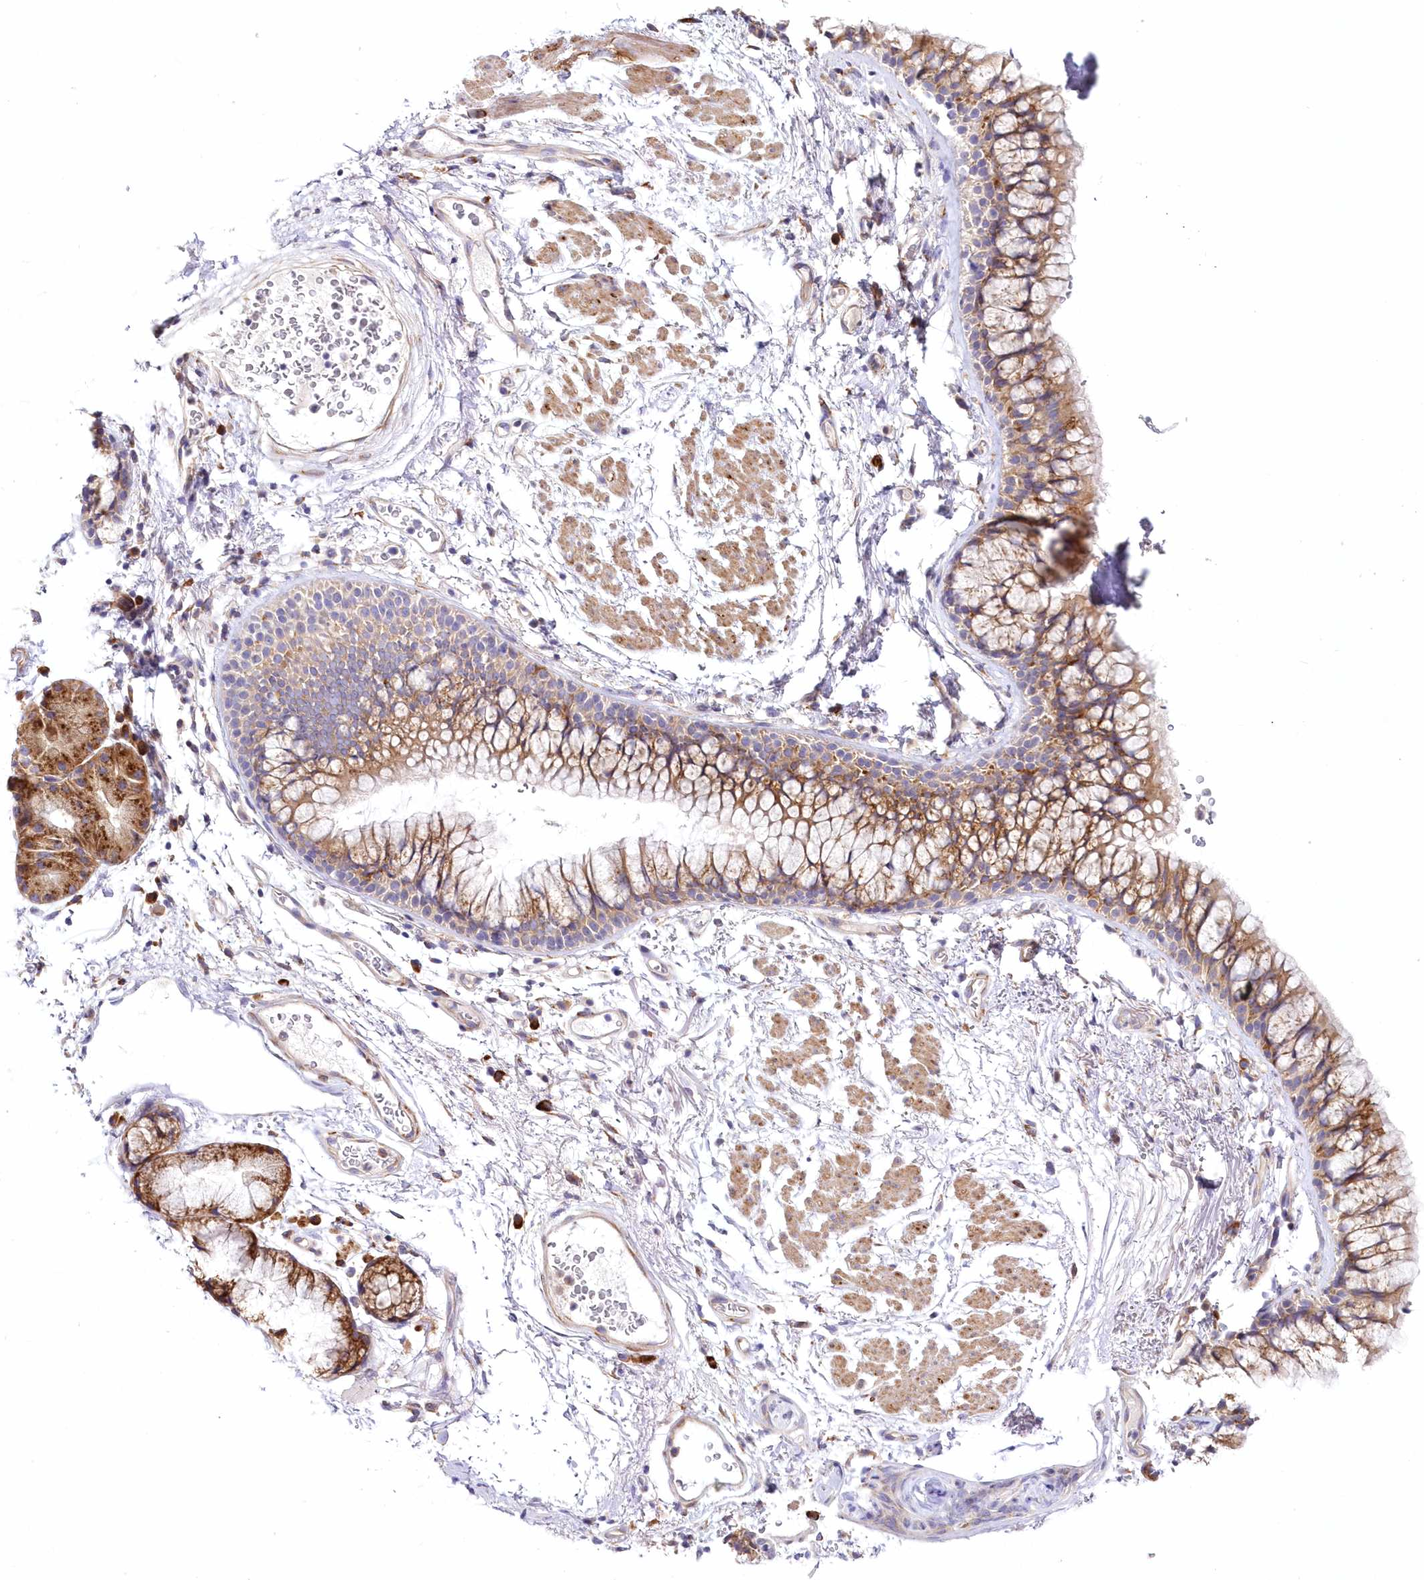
{"staining": {"intensity": "moderate", "quantity": ">75%", "location": "cytoplasmic/membranous"}, "tissue": "bronchus", "cell_type": "Respiratory epithelial cells", "image_type": "normal", "snomed": [{"axis": "morphology", "description": "Normal tissue, NOS"}, {"axis": "topography", "description": "Cartilage tissue"}, {"axis": "topography", "description": "Bronchus"}], "caption": "Moderate cytoplasmic/membranous expression is seen in approximately >75% of respiratory epithelial cells in unremarkable bronchus. The staining was performed using DAB (3,3'-diaminobenzidine), with brown indicating positive protein expression. Nuclei are stained blue with hematoxylin.", "gene": "ARFGEF3", "patient": {"sex": "female", "age": 73}}